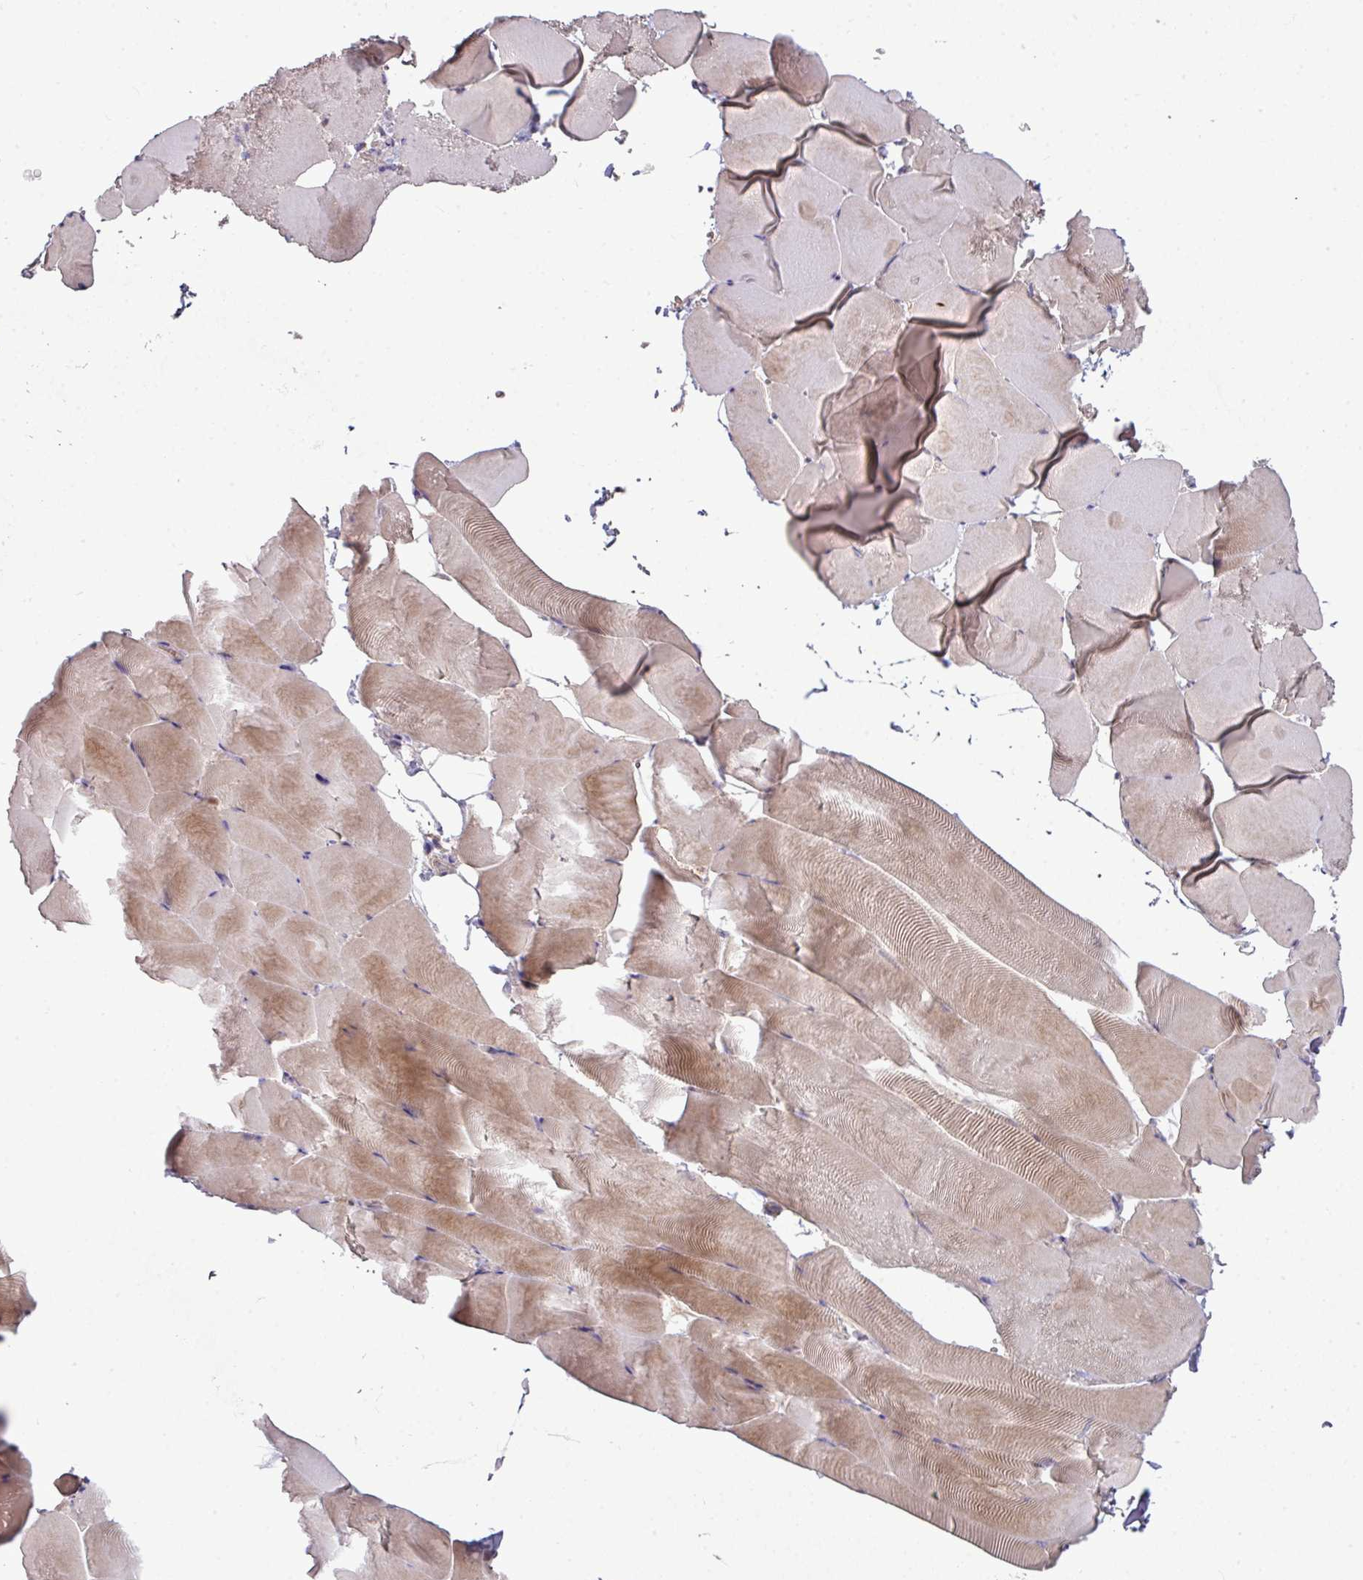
{"staining": {"intensity": "moderate", "quantity": "25%-75%", "location": "cytoplasmic/membranous"}, "tissue": "skeletal muscle", "cell_type": "Myocytes", "image_type": "normal", "snomed": [{"axis": "morphology", "description": "Normal tissue, NOS"}, {"axis": "topography", "description": "Skeletal muscle"}], "caption": "High-power microscopy captured an IHC histopathology image of unremarkable skeletal muscle, revealing moderate cytoplasmic/membranous staining in about 25%-75% of myocytes. (DAB = brown stain, brightfield microscopy at high magnification).", "gene": "PAPLN", "patient": {"sex": "female", "age": 64}}